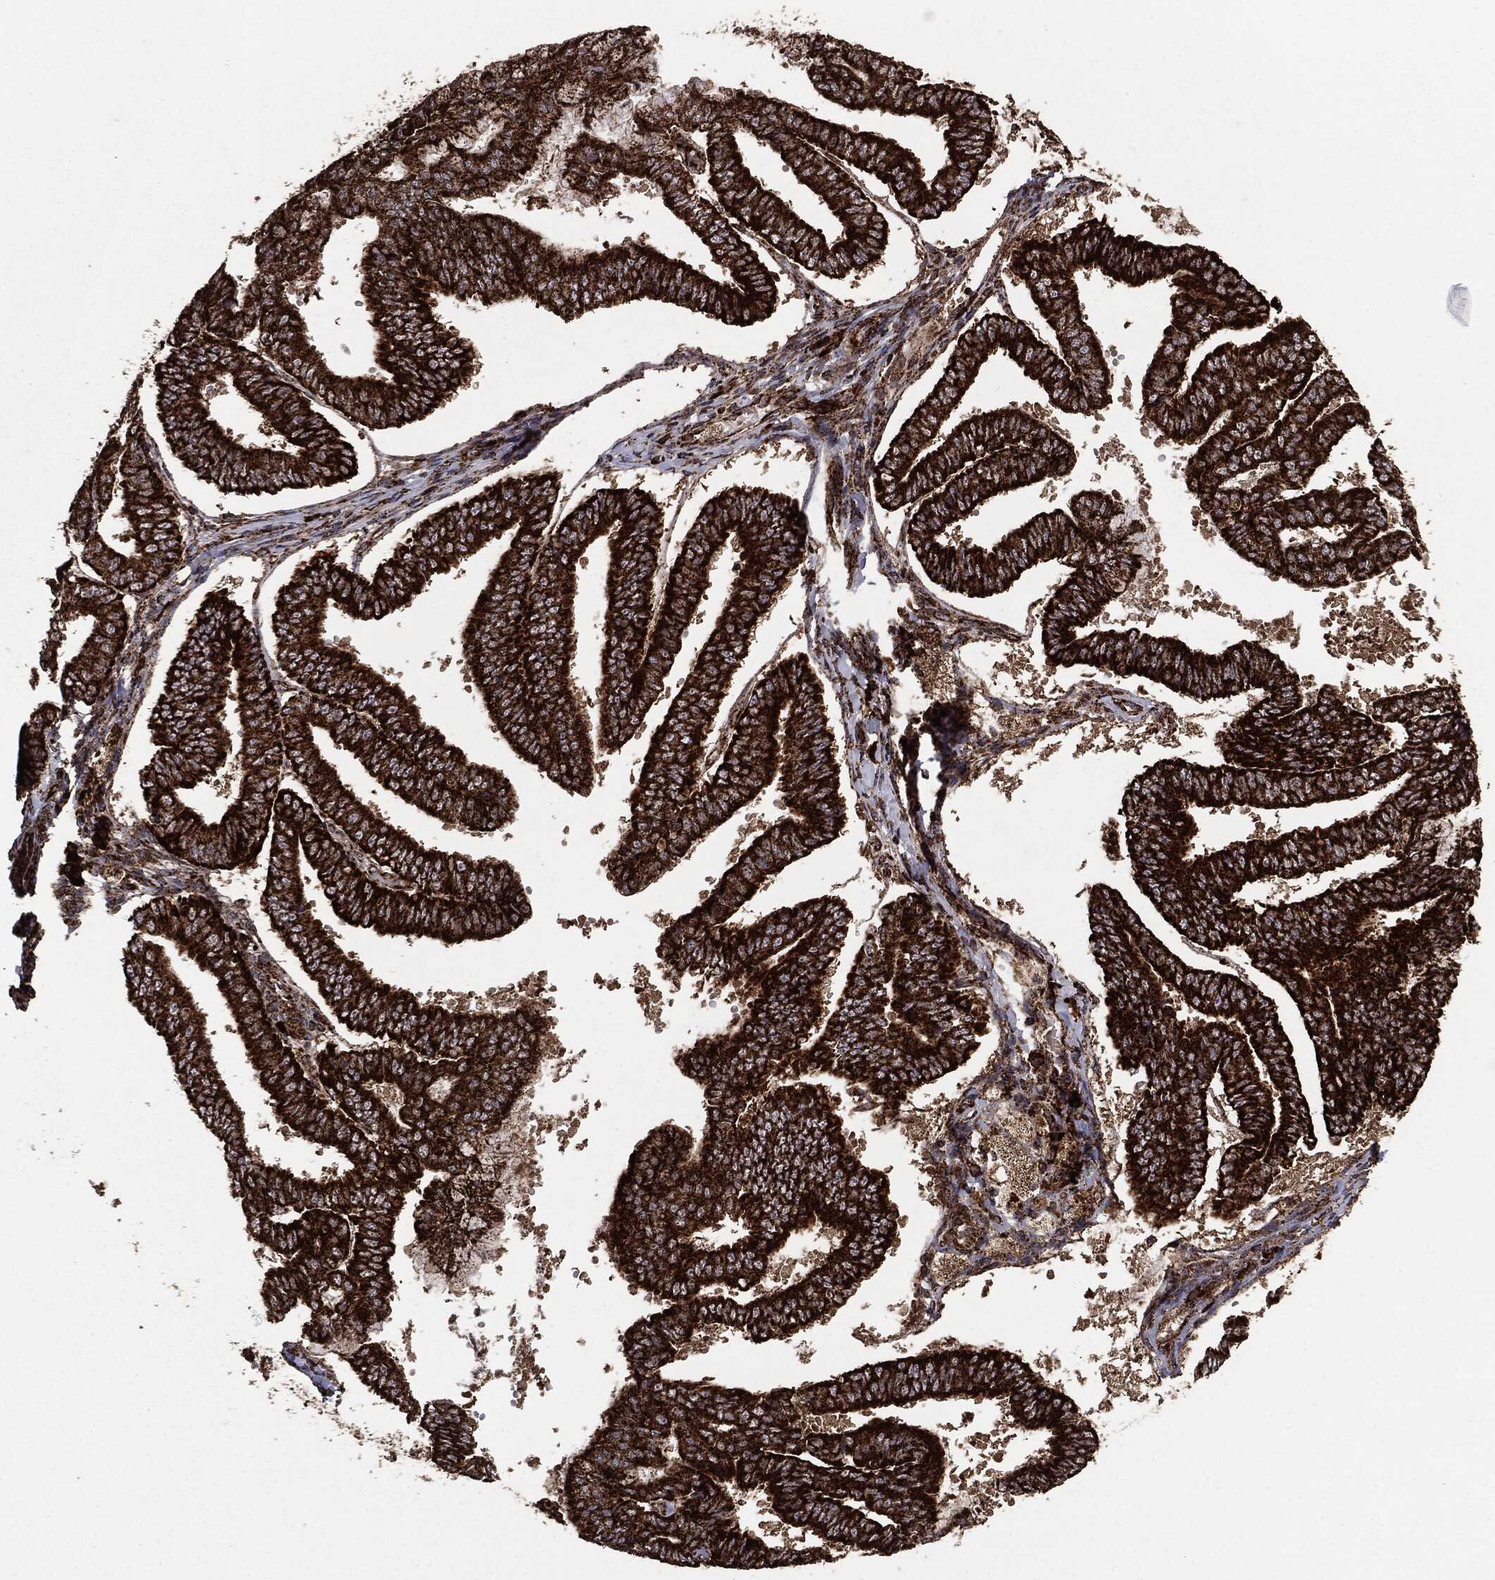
{"staining": {"intensity": "strong", "quantity": ">75%", "location": "cytoplasmic/membranous"}, "tissue": "endometrial cancer", "cell_type": "Tumor cells", "image_type": "cancer", "snomed": [{"axis": "morphology", "description": "Adenocarcinoma, NOS"}, {"axis": "topography", "description": "Endometrium"}], "caption": "Protein expression analysis of human endometrial cancer reveals strong cytoplasmic/membranous positivity in approximately >75% of tumor cells.", "gene": "MAP2K1", "patient": {"sex": "female", "age": 63}}